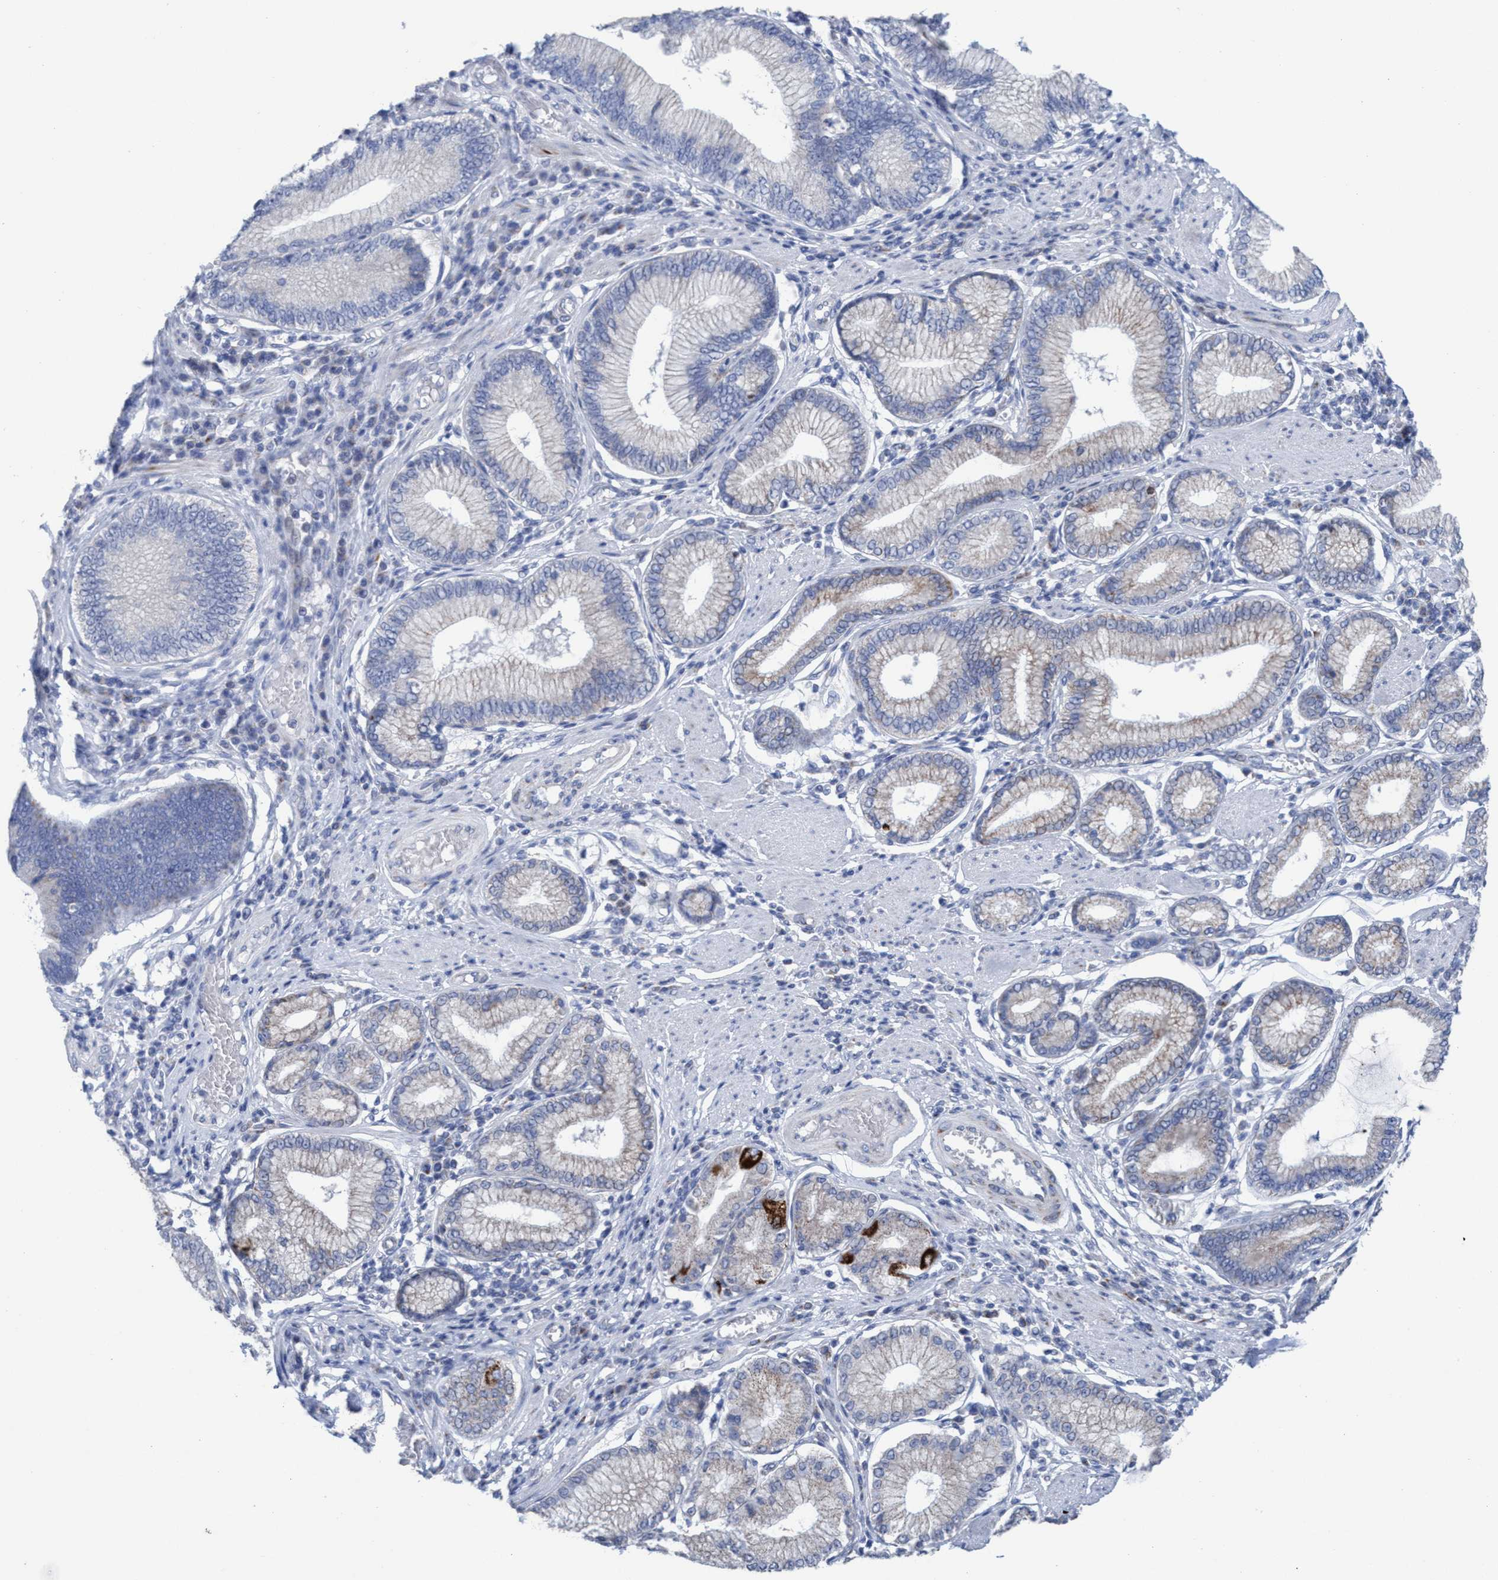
{"staining": {"intensity": "weak", "quantity": "<25%", "location": "cytoplasmic/membranous"}, "tissue": "stomach cancer", "cell_type": "Tumor cells", "image_type": "cancer", "snomed": [{"axis": "morphology", "description": "Adenocarcinoma, NOS"}, {"axis": "topography", "description": "Stomach"}], "caption": "Immunohistochemistry photomicrograph of human stomach cancer (adenocarcinoma) stained for a protein (brown), which exhibits no positivity in tumor cells. (Immunohistochemistry (ihc), brightfield microscopy, high magnification).", "gene": "RSAD1", "patient": {"sex": "male", "age": 59}}